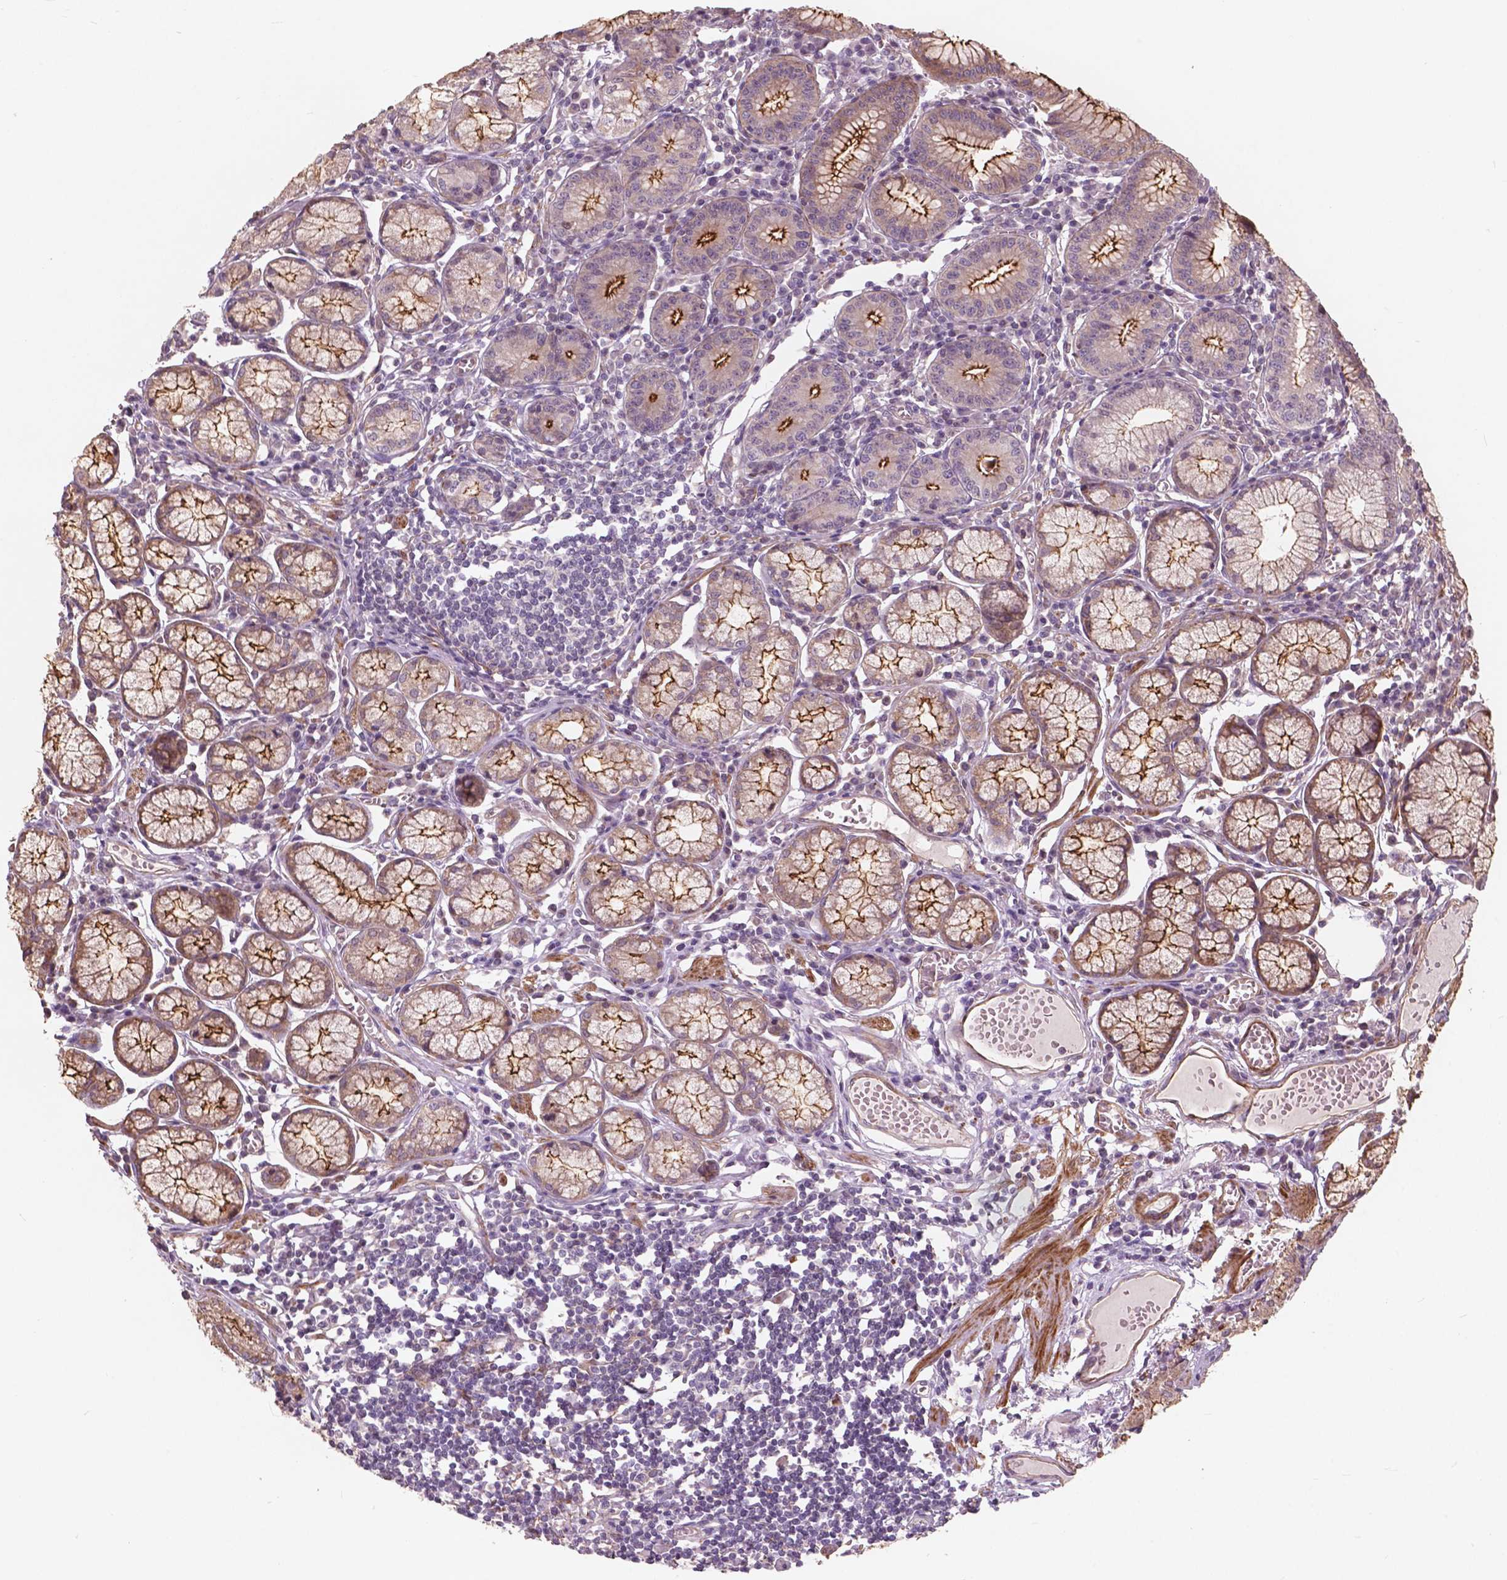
{"staining": {"intensity": "strong", "quantity": "25%-75%", "location": "cytoplasmic/membranous"}, "tissue": "stomach", "cell_type": "Glandular cells", "image_type": "normal", "snomed": [{"axis": "morphology", "description": "Normal tissue, NOS"}, {"axis": "topography", "description": "Stomach"}], "caption": "This image reveals unremarkable stomach stained with immunohistochemistry to label a protein in brown. The cytoplasmic/membranous of glandular cells show strong positivity for the protein. Nuclei are counter-stained blue.", "gene": "RFPL4B", "patient": {"sex": "male", "age": 55}}